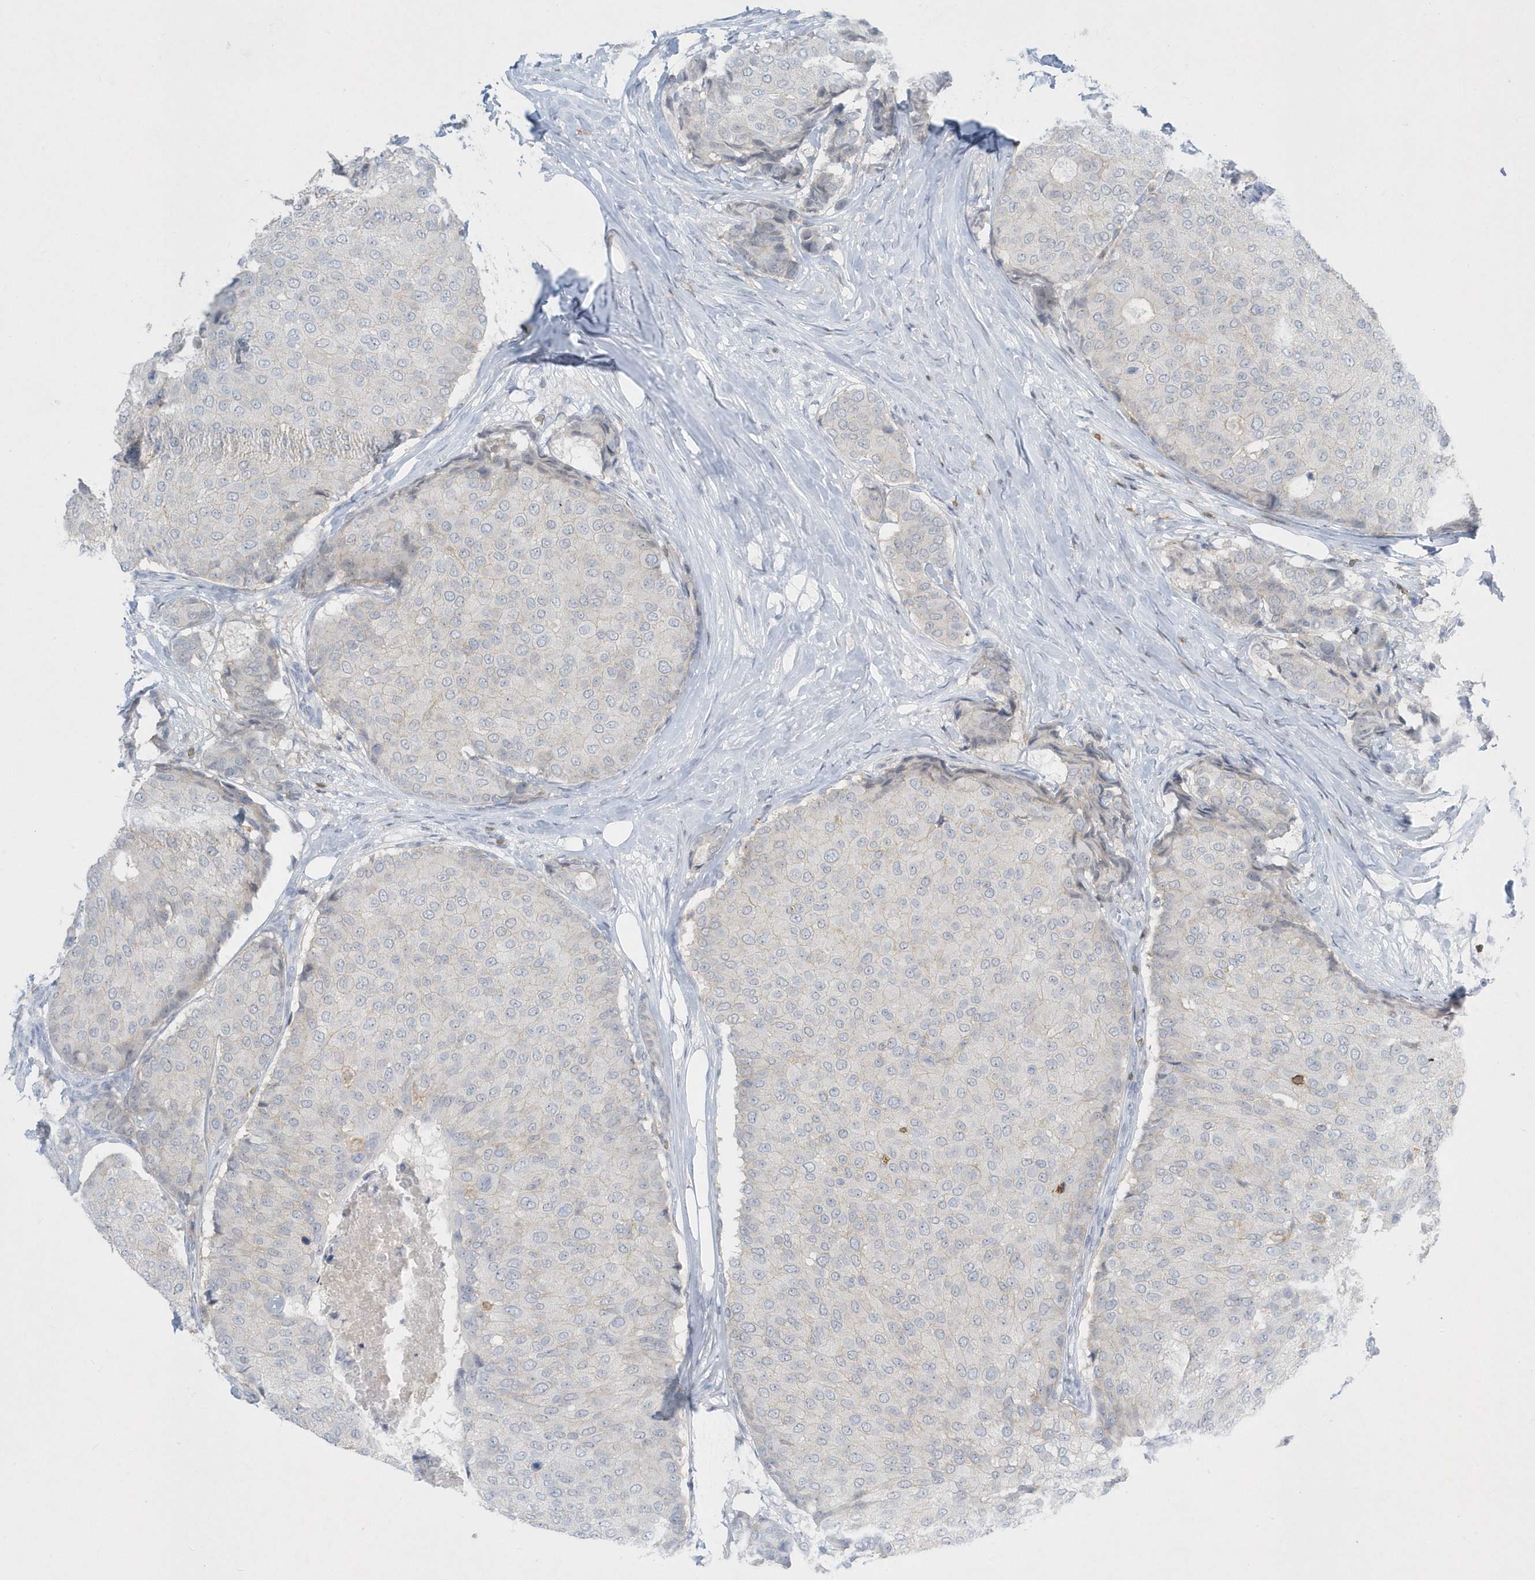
{"staining": {"intensity": "negative", "quantity": "none", "location": "none"}, "tissue": "breast cancer", "cell_type": "Tumor cells", "image_type": "cancer", "snomed": [{"axis": "morphology", "description": "Duct carcinoma"}, {"axis": "topography", "description": "Breast"}], "caption": "There is no significant staining in tumor cells of intraductal carcinoma (breast).", "gene": "PSD4", "patient": {"sex": "female", "age": 75}}